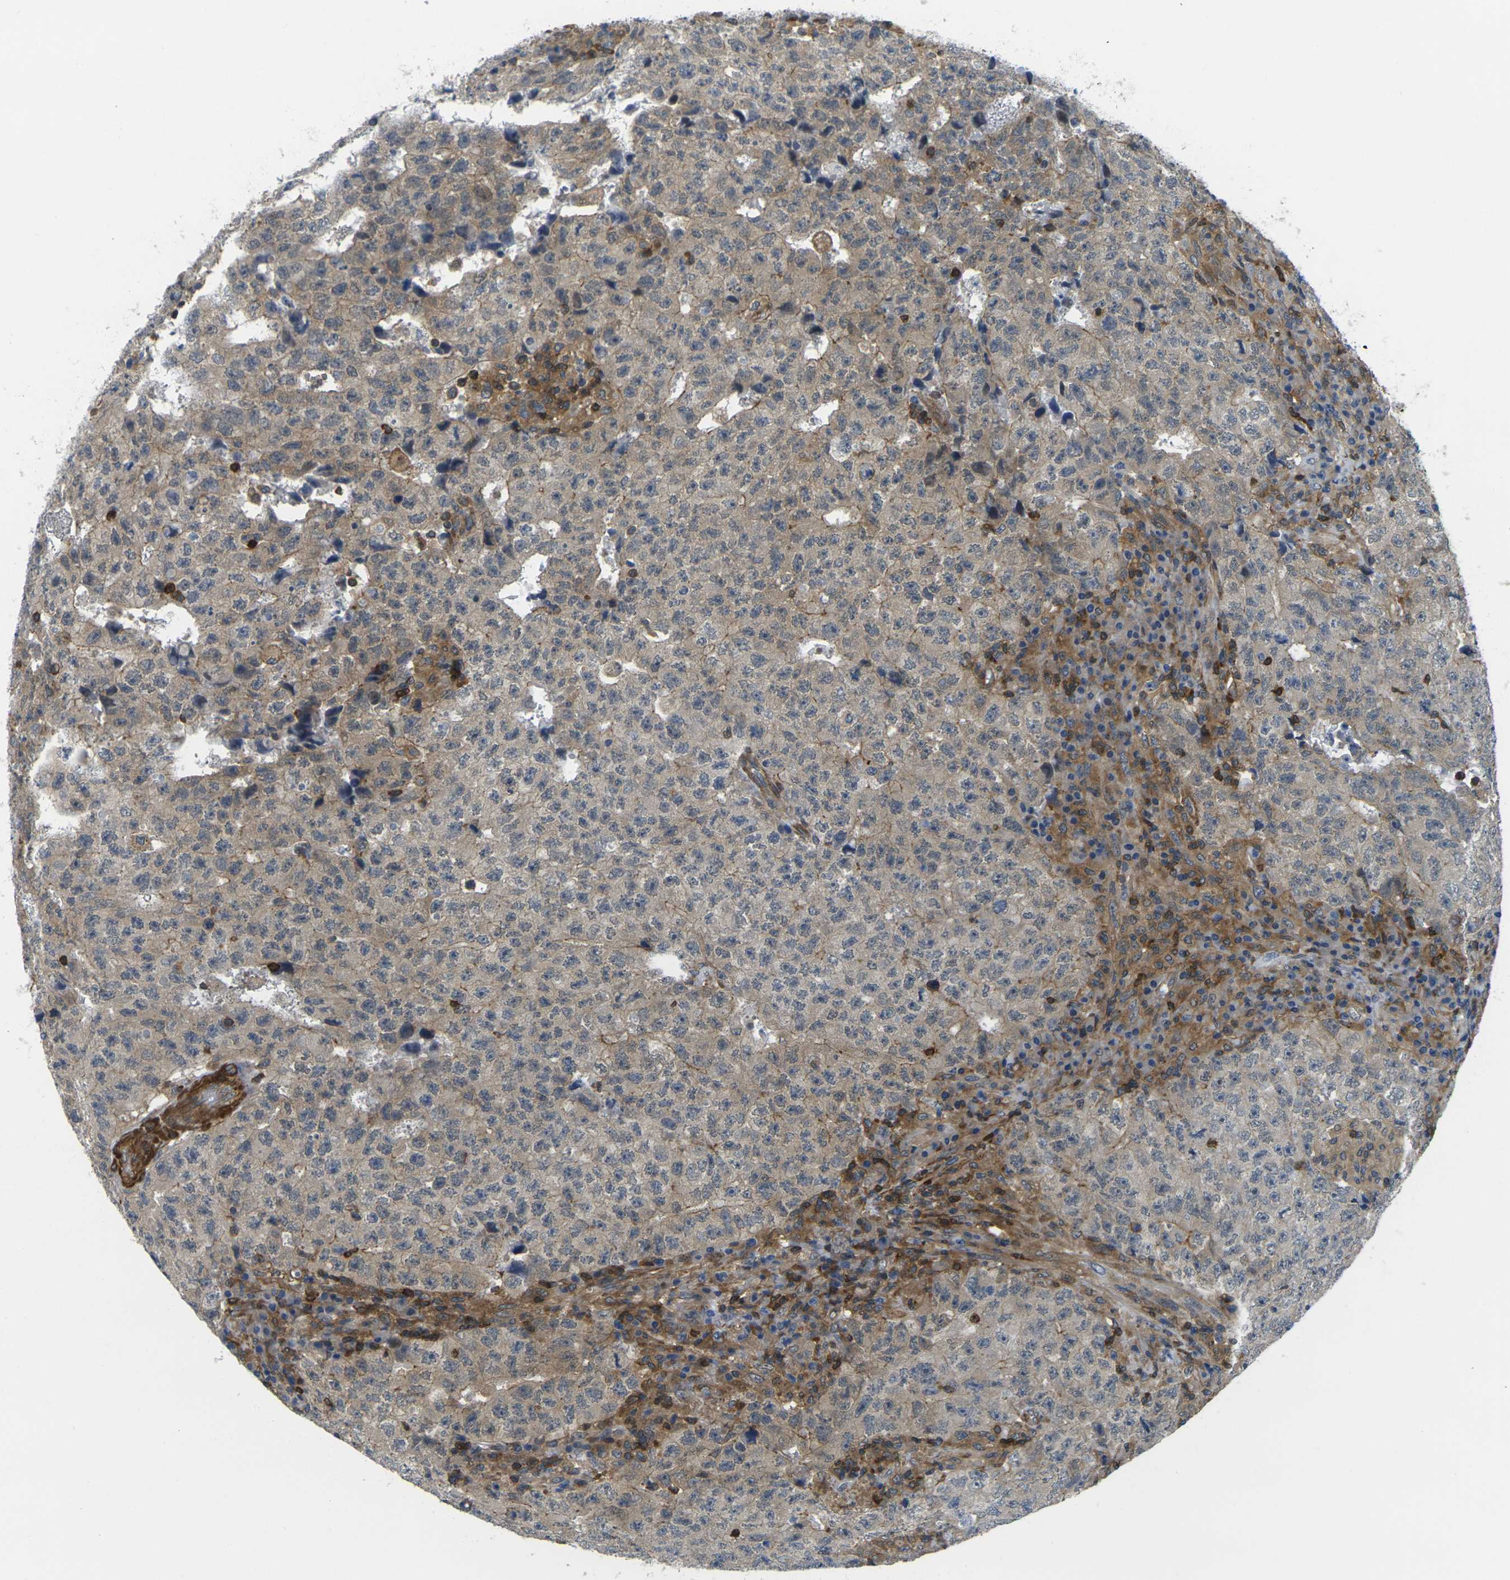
{"staining": {"intensity": "weak", "quantity": ">75%", "location": "cytoplasmic/membranous"}, "tissue": "testis cancer", "cell_type": "Tumor cells", "image_type": "cancer", "snomed": [{"axis": "morphology", "description": "Necrosis, NOS"}, {"axis": "morphology", "description": "Carcinoma, Embryonal, NOS"}, {"axis": "topography", "description": "Testis"}], "caption": "Testis cancer (embryonal carcinoma) was stained to show a protein in brown. There is low levels of weak cytoplasmic/membranous expression in approximately >75% of tumor cells.", "gene": "LASP1", "patient": {"sex": "male", "age": 19}}